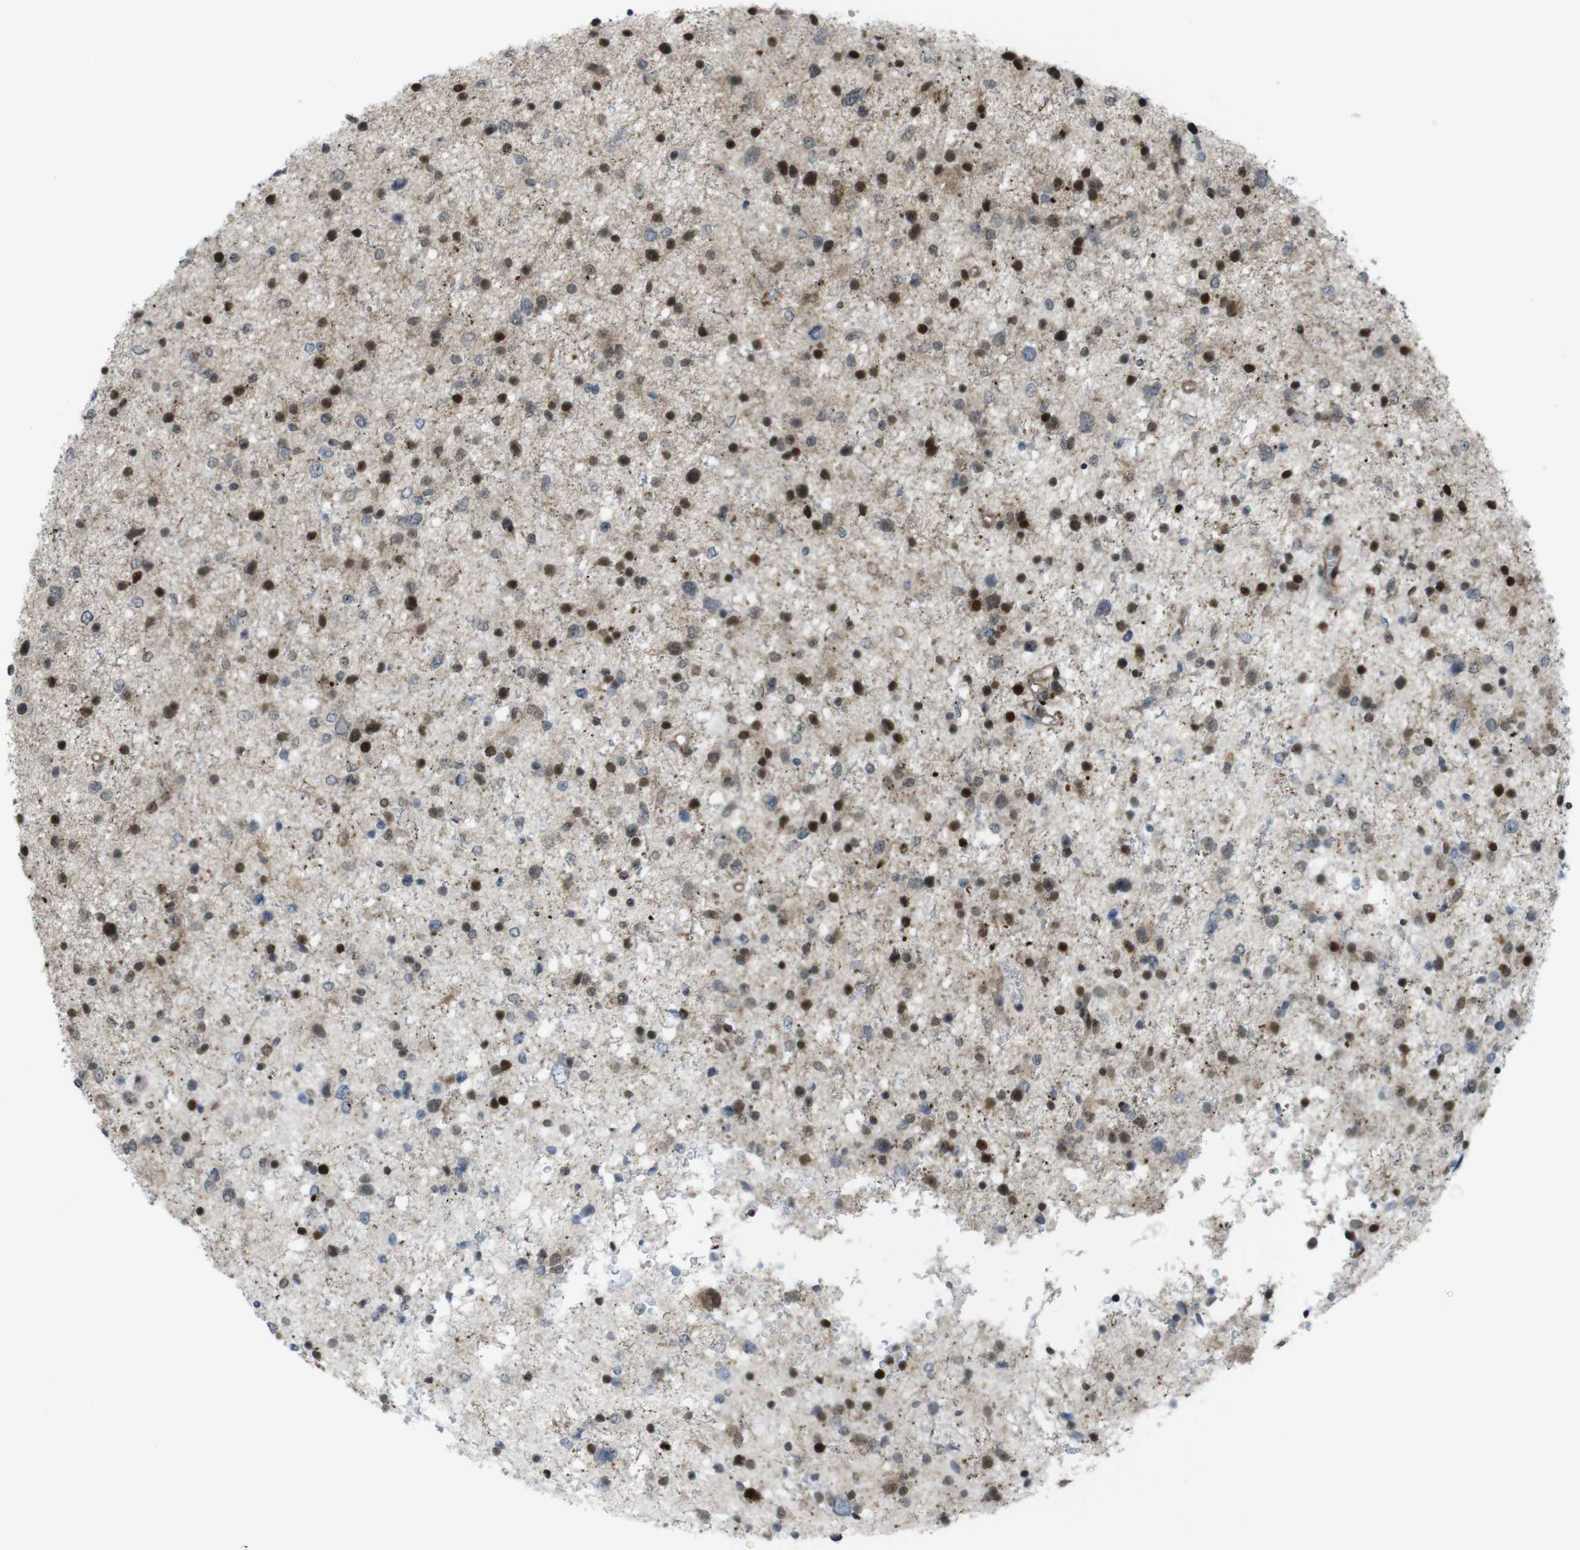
{"staining": {"intensity": "strong", "quantity": "25%-75%", "location": "nuclear"}, "tissue": "glioma", "cell_type": "Tumor cells", "image_type": "cancer", "snomed": [{"axis": "morphology", "description": "Glioma, malignant, Low grade"}, {"axis": "topography", "description": "Brain"}], "caption": "A high amount of strong nuclear staining is seen in approximately 25%-75% of tumor cells in low-grade glioma (malignant) tissue. The staining is performed using DAB brown chromogen to label protein expression. The nuclei are counter-stained blue using hematoxylin.", "gene": "UBB", "patient": {"sex": "female", "age": 37}}